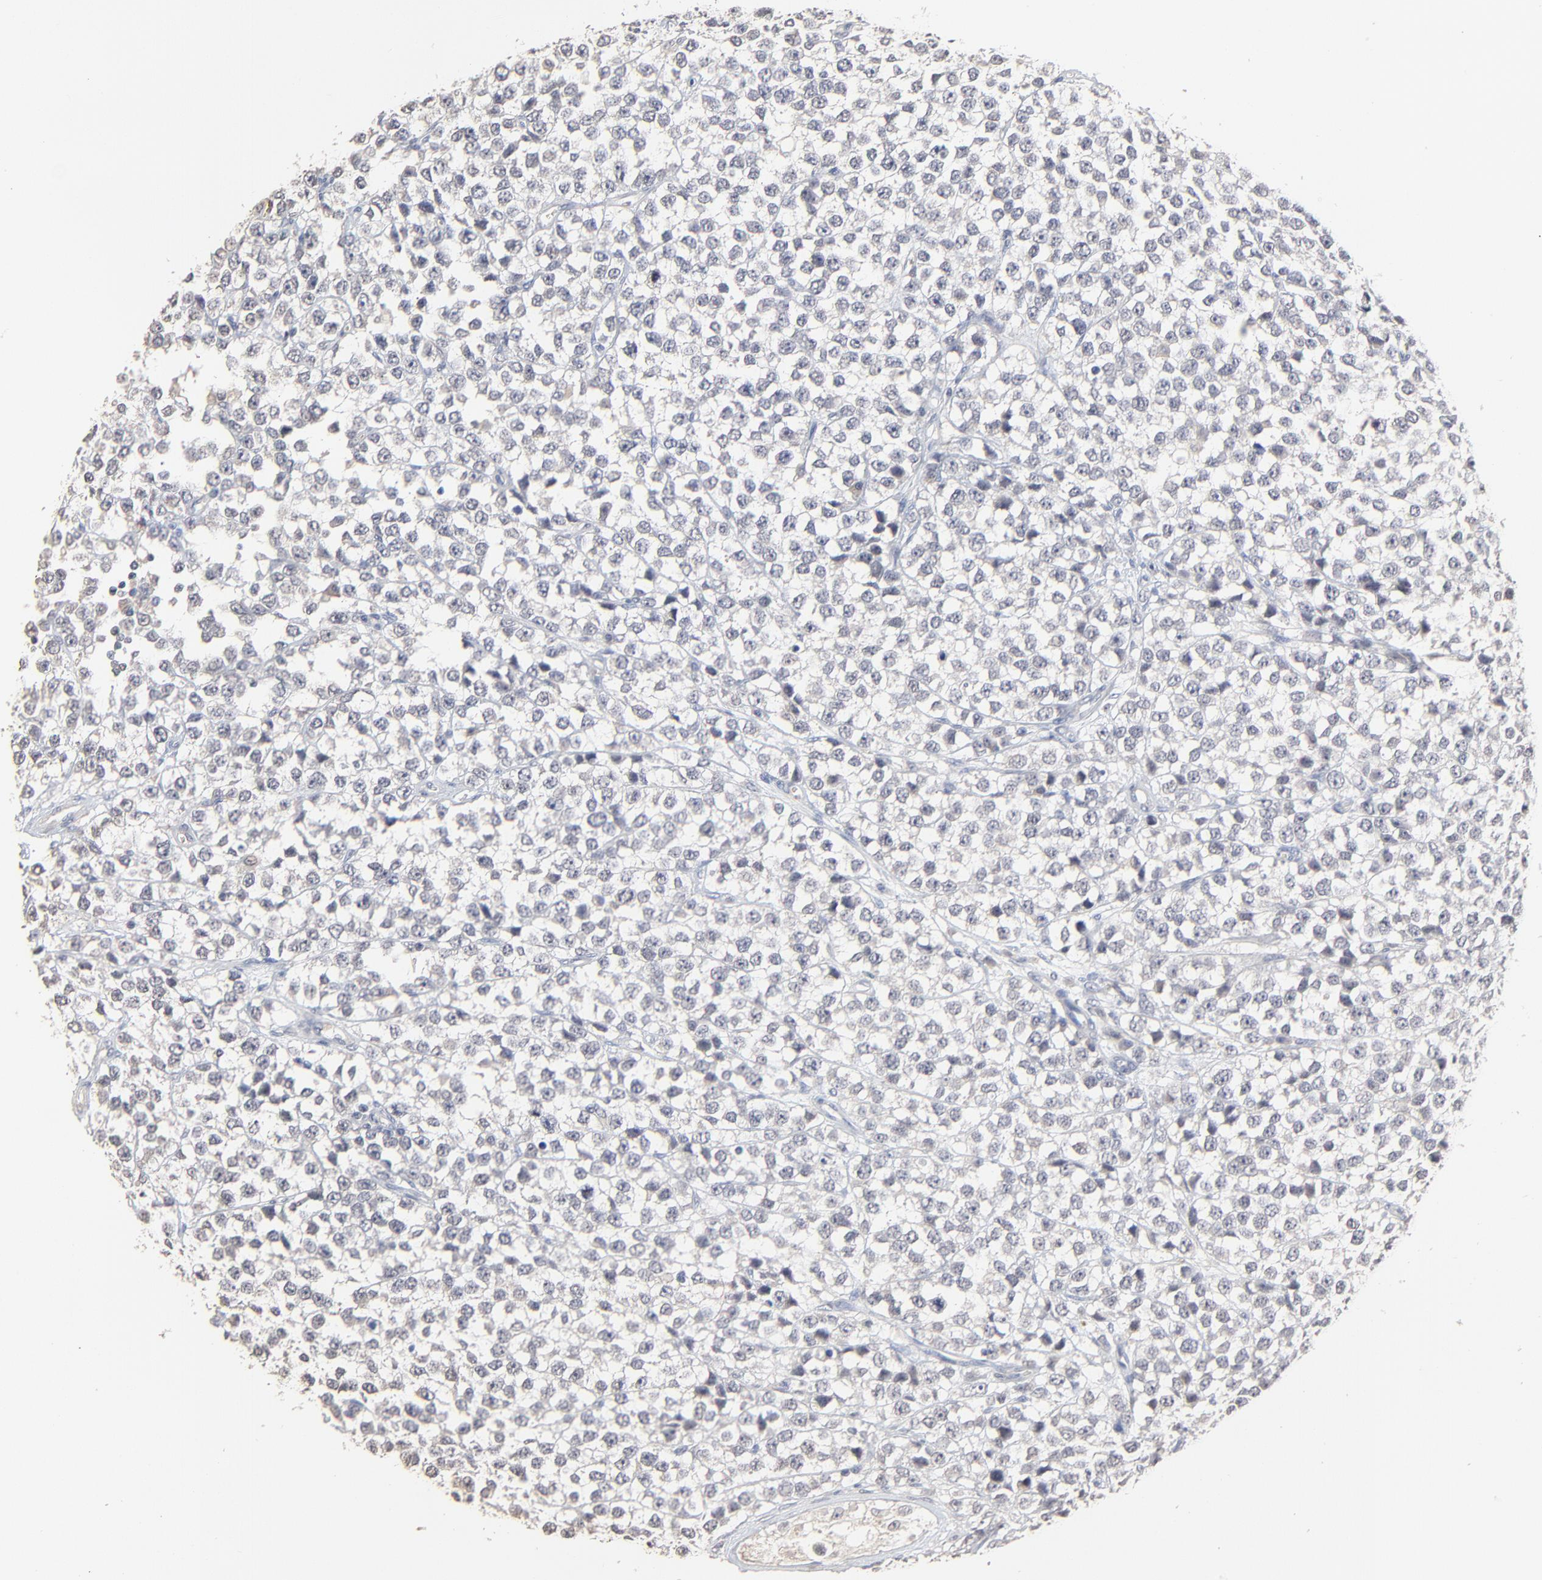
{"staining": {"intensity": "negative", "quantity": "none", "location": "none"}, "tissue": "testis cancer", "cell_type": "Tumor cells", "image_type": "cancer", "snomed": [{"axis": "morphology", "description": "Seminoma, NOS"}, {"axis": "topography", "description": "Testis"}], "caption": "Micrograph shows no protein positivity in tumor cells of testis cancer (seminoma) tissue.", "gene": "FANCB", "patient": {"sex": "male", "age": 25}}